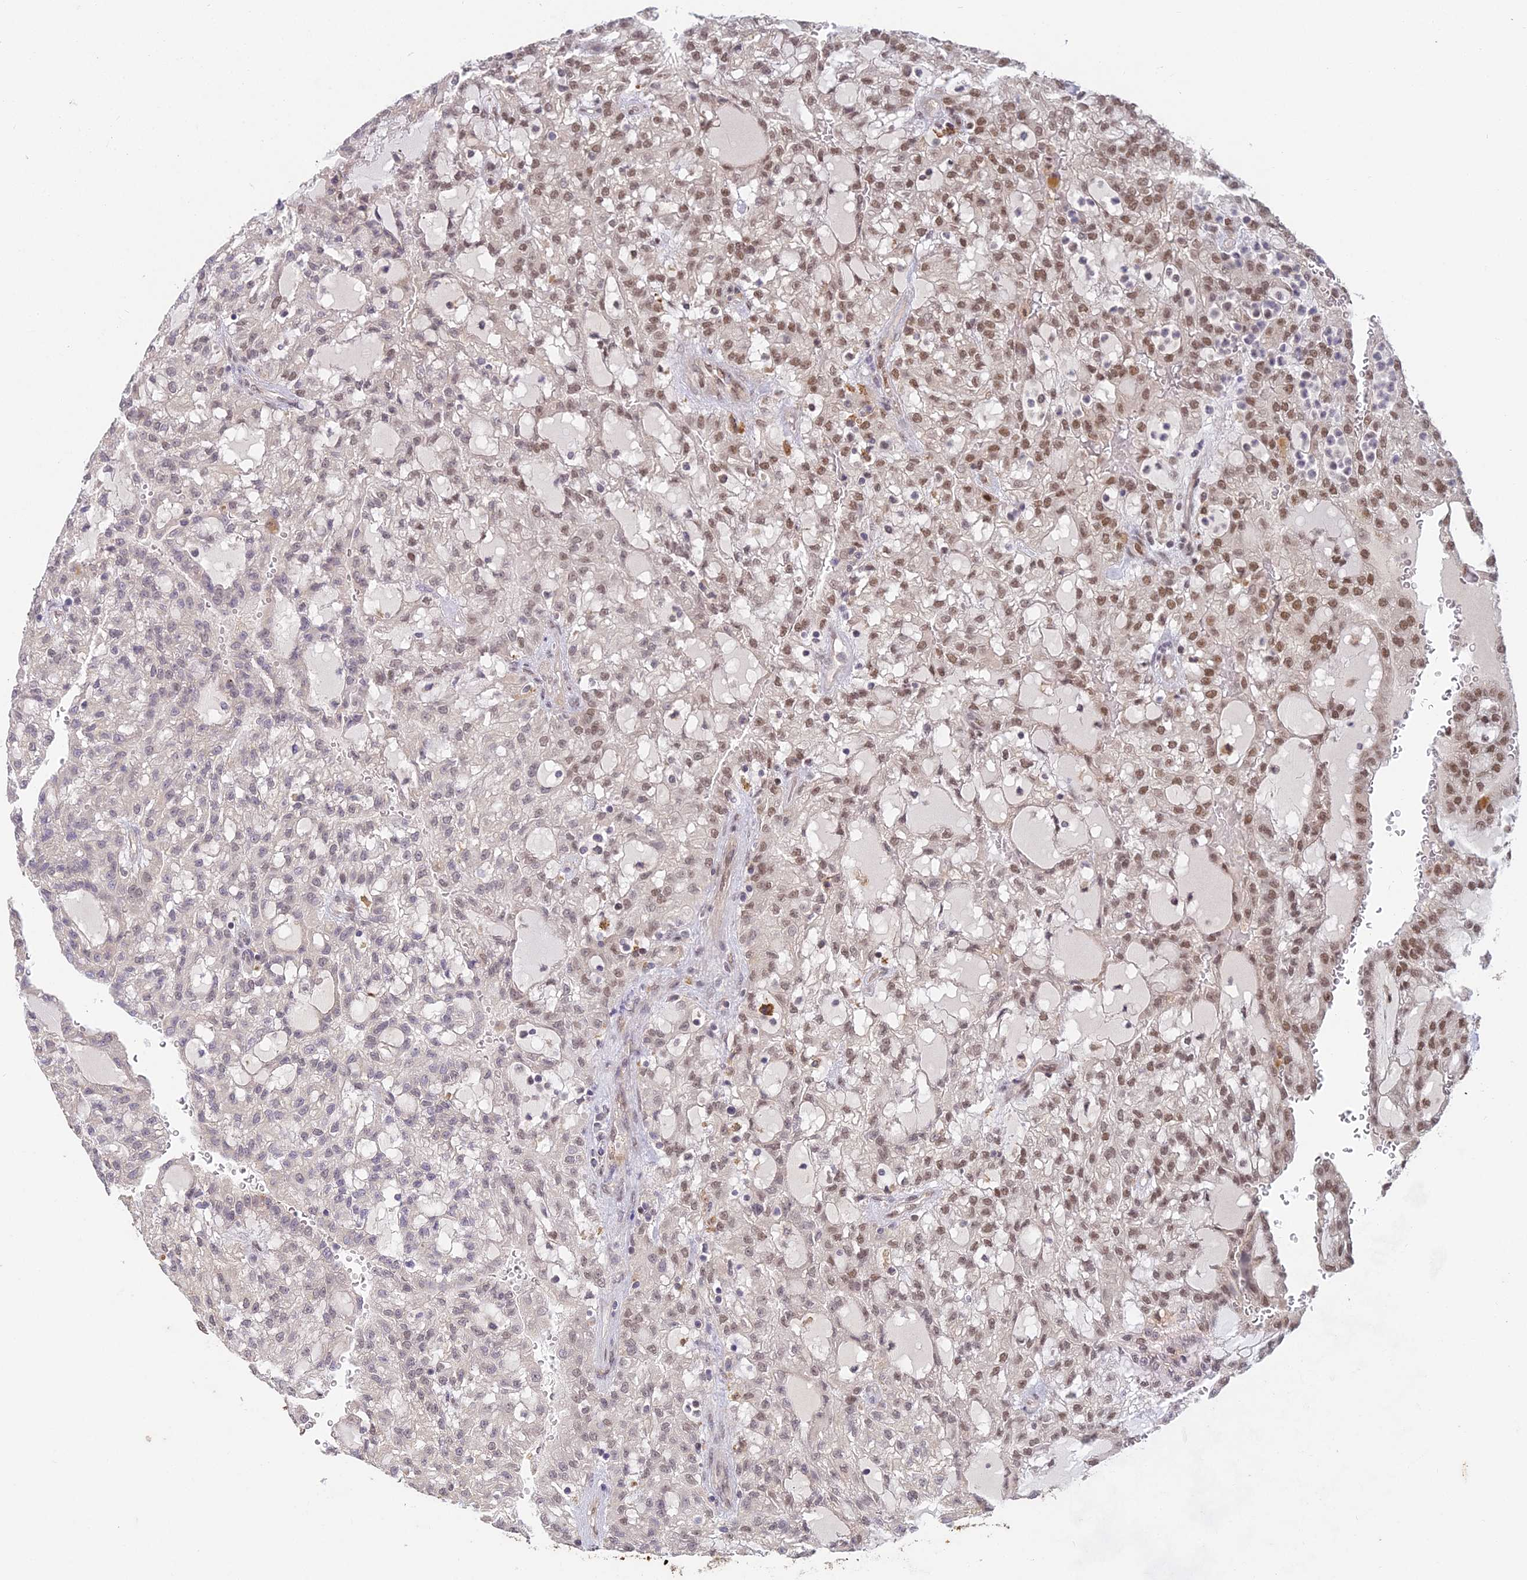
{"staining": {"intensity": "moderate", "quantity": "25%-75%", "location": "nuclear"}, "tissue": "renal cancer", "cell_type": "Tumor cells", "image_type": "cancer", "snomed": [{"axis": "morphology", "description": "Adenocarcinoma, NOS"}, {"axis": "topography", "description": "Kidney"}], "caption": "Renal cancer tissue displays moderate nuclear expression in approximately 25%-75% of tumor cells, visualized by immunohistochemistry.", "gene": "ABHD17A", "patient": {"sex": "male", "age": 63}}